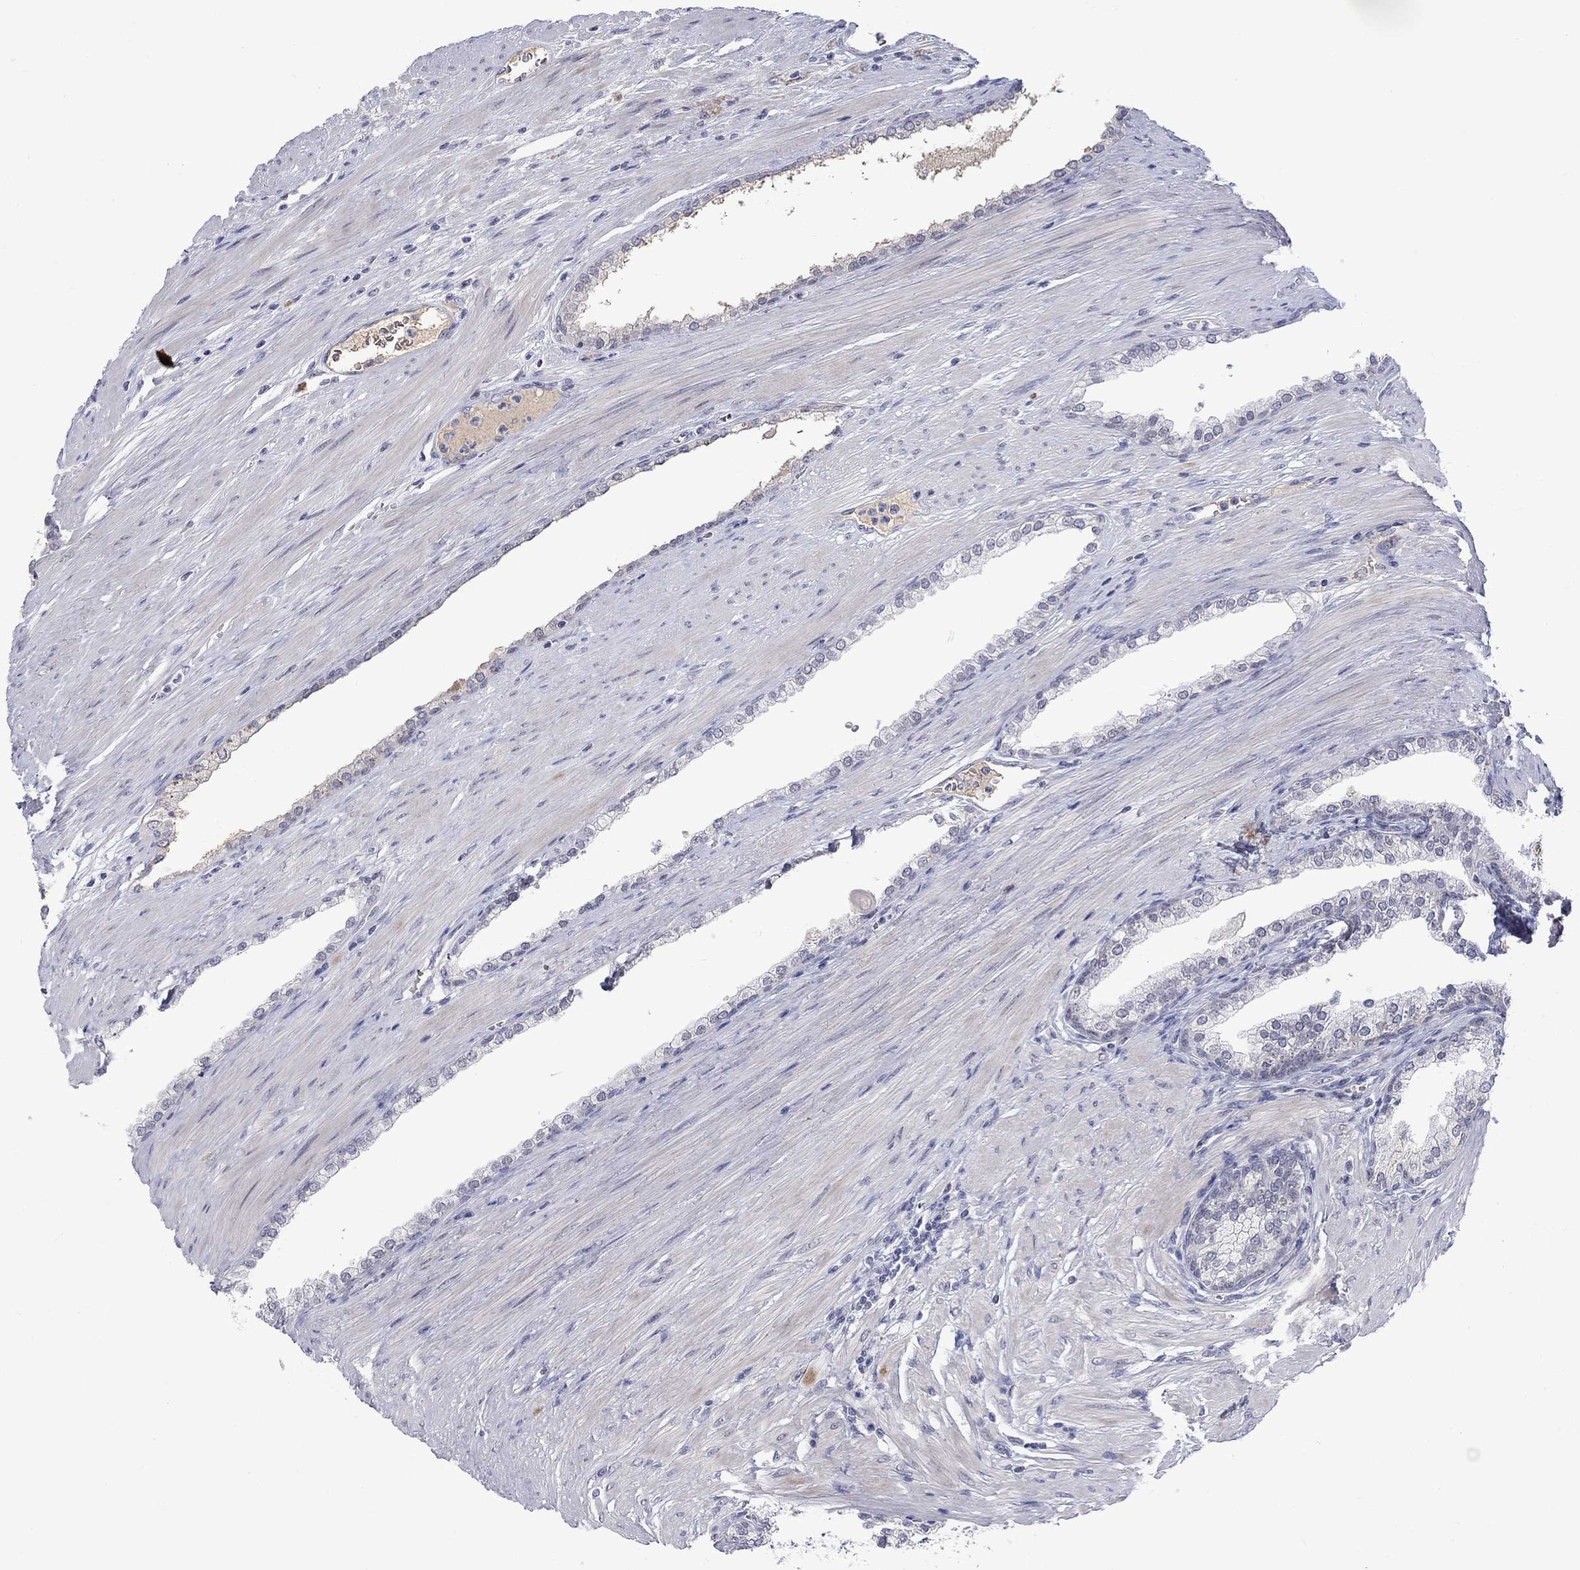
{"staining": {"intensity": "negative", "quantity": "none", "location": "none"}, "tissue": "prostate cancer", "cell_type": "Tumor cells", "image_type": "cancer", "snomed": [{"axis": "morphology", "description": "Adenocarcinoma, NOS"}, {"axis": "topography", "description": "Prostate"}], "caption": "An IHC image of prostate cancer (adenocarcinoma) is shown. There is no staining in tumor cells of prostate cancer (adenocarcinoma).", "gene": "NSMF", "patient": {"sex": "male", "age": 67}}